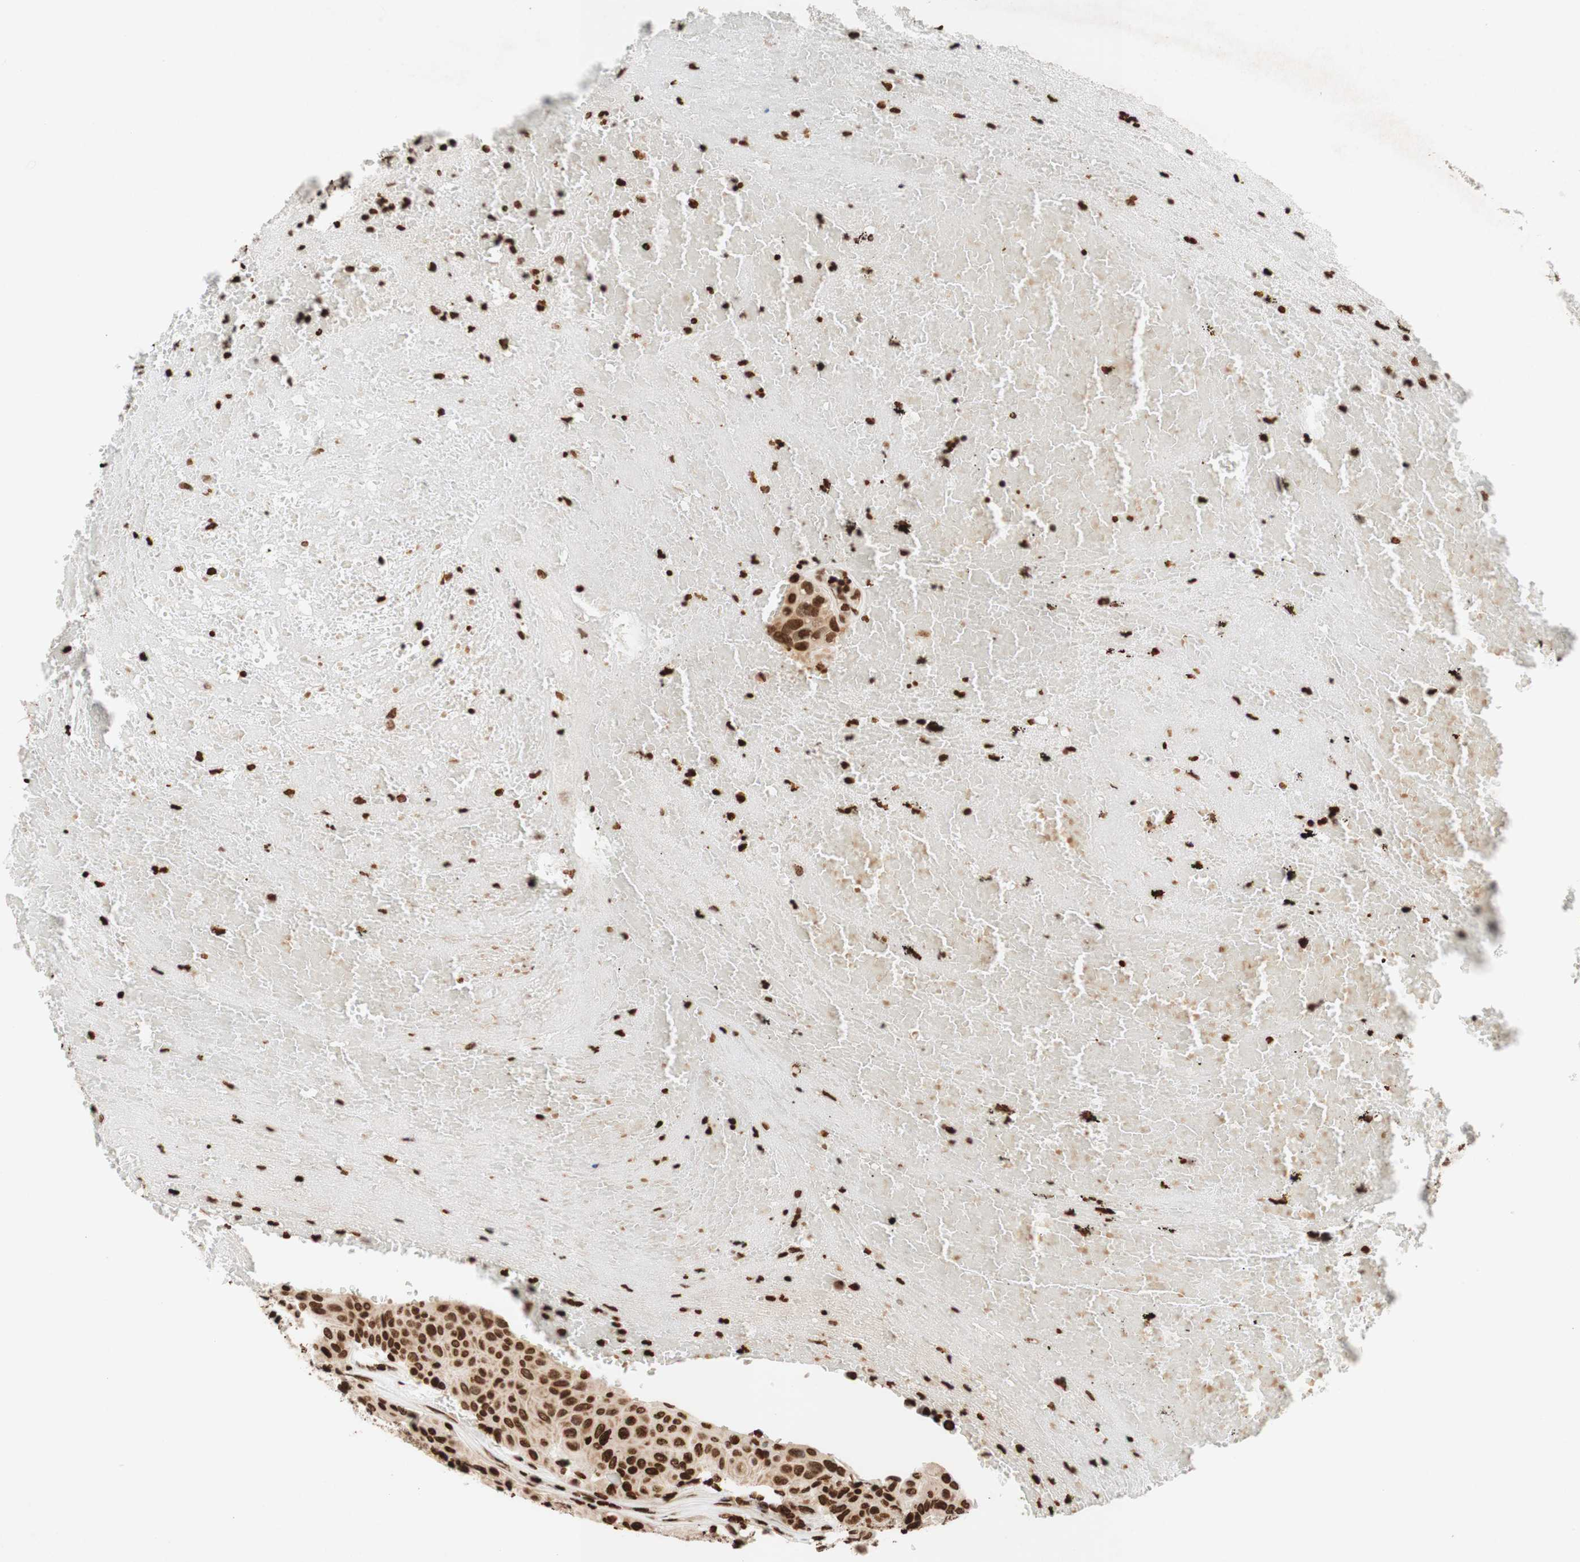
{"staining": {"intensity": "strong", "quantity": ">75%", "location": "nuclear"}, "tissue": "urothelial cancer", "cell_type": "Tumor cells", "image_type": "cancer", "snomed": [{"axis": "morphology", "description": "Urothelial carcinoma, High grade"}, {"axis": "topography", "description": "Urinary bladder"}], "caption": "Protein expression by immunohistochemistry (IHC) reveals strong nuclear staining in approximately >75% of tumor cells in high-grade urothelial carcinoma.", "gene": "NCOA3", "patient": {"sex": "male", "age": 66}}